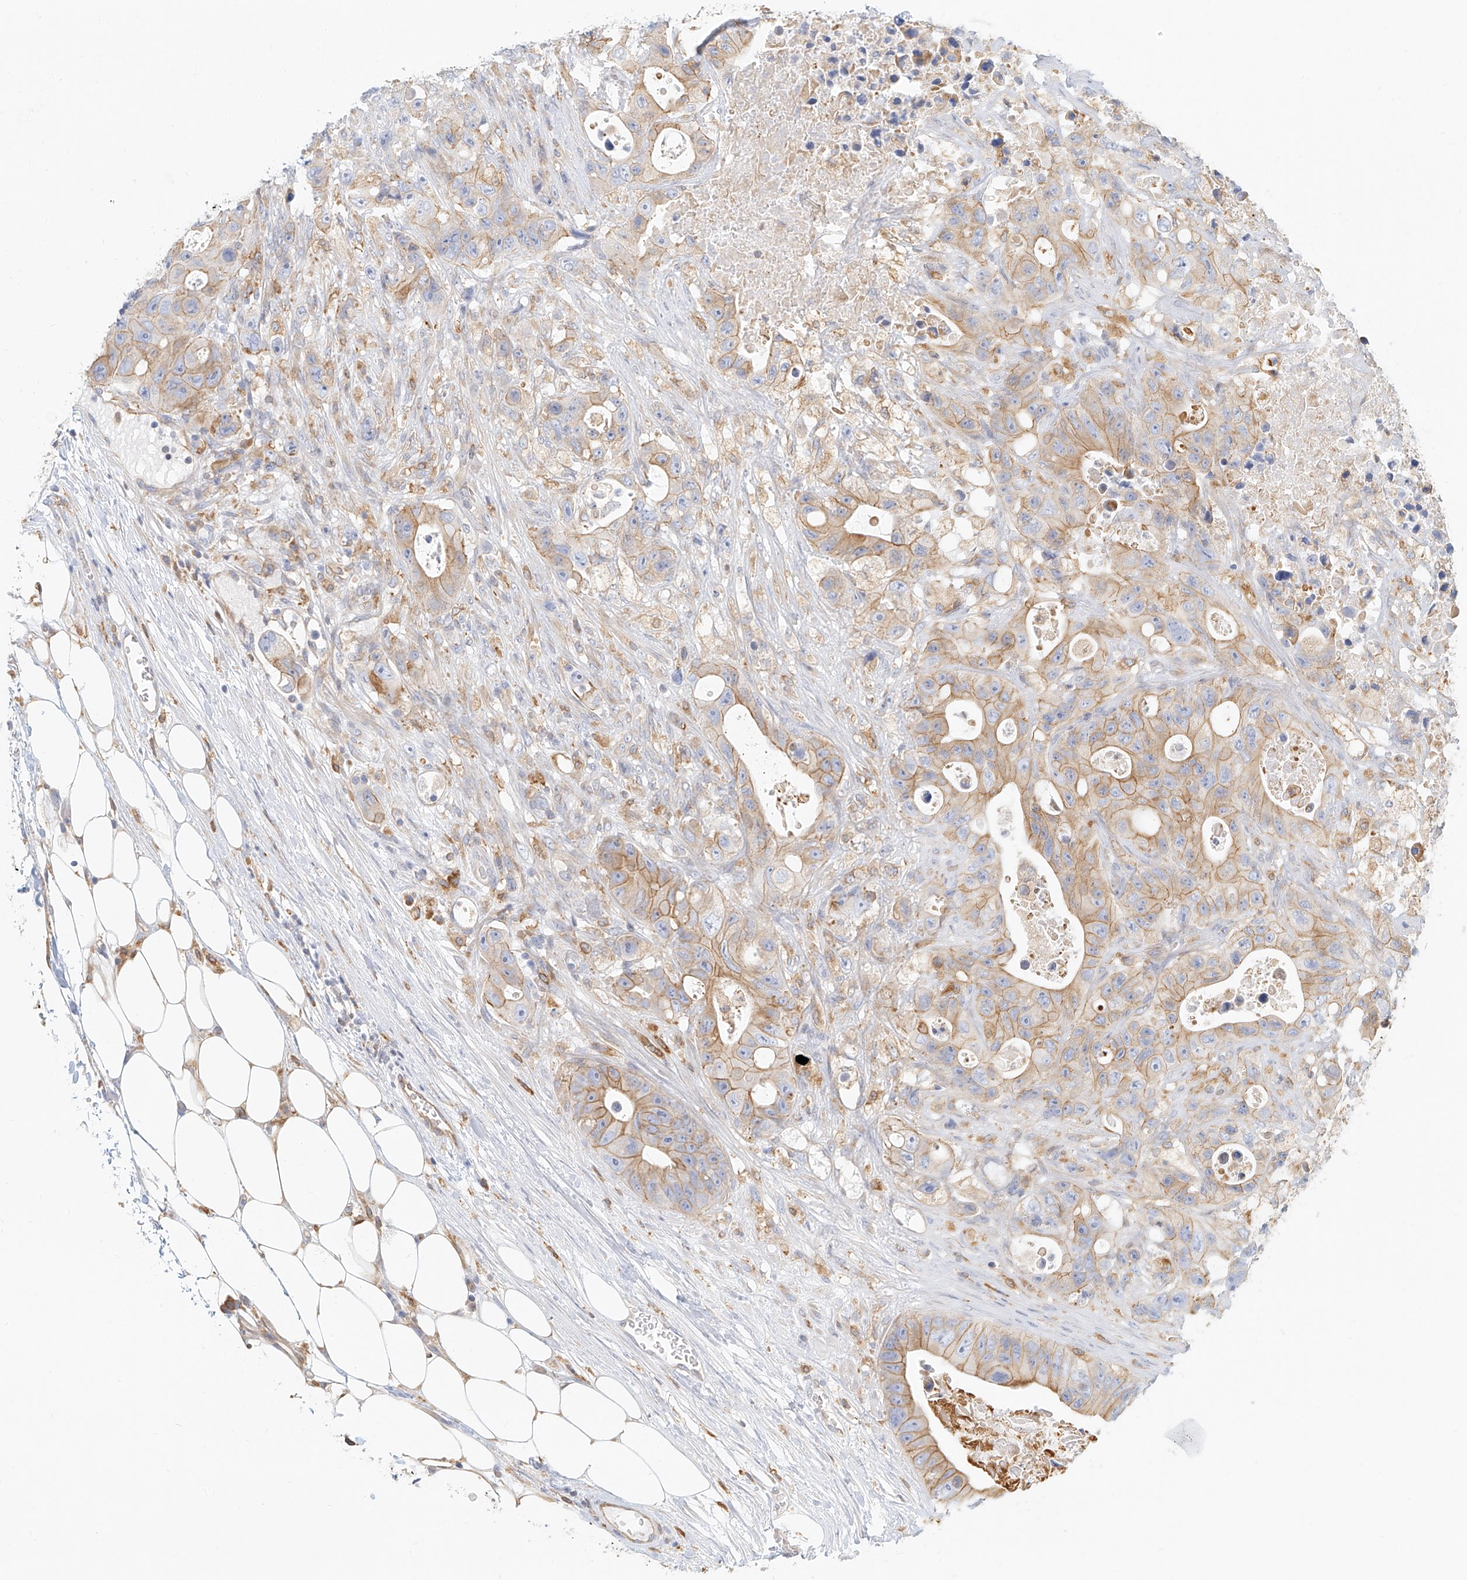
{"staining": {"intensity": "moderate", "quantity": "25%-75%", "location": "cytoplasmic/membranous"}, "tissue": "colorectal cancer", "cell_type": "Tumor cells", "image_type": "cancer", "snomed": [{"axis": "morphology", "description": "Adenocarcinoma, NOS"}, {"axis": "topography", "description": "Colon"}], "caption": "Adenocarcinoma (colorectal) was stained to show a protein in brown. There is medium levels of moderate cytoplasmic/membranous staining in about 25%-75% of tumor cells. (Brightfield microscopy of DAB IHC at high magnification).", "gene": "DHRS7", "patient": {"sex": "female", "age": 46}}